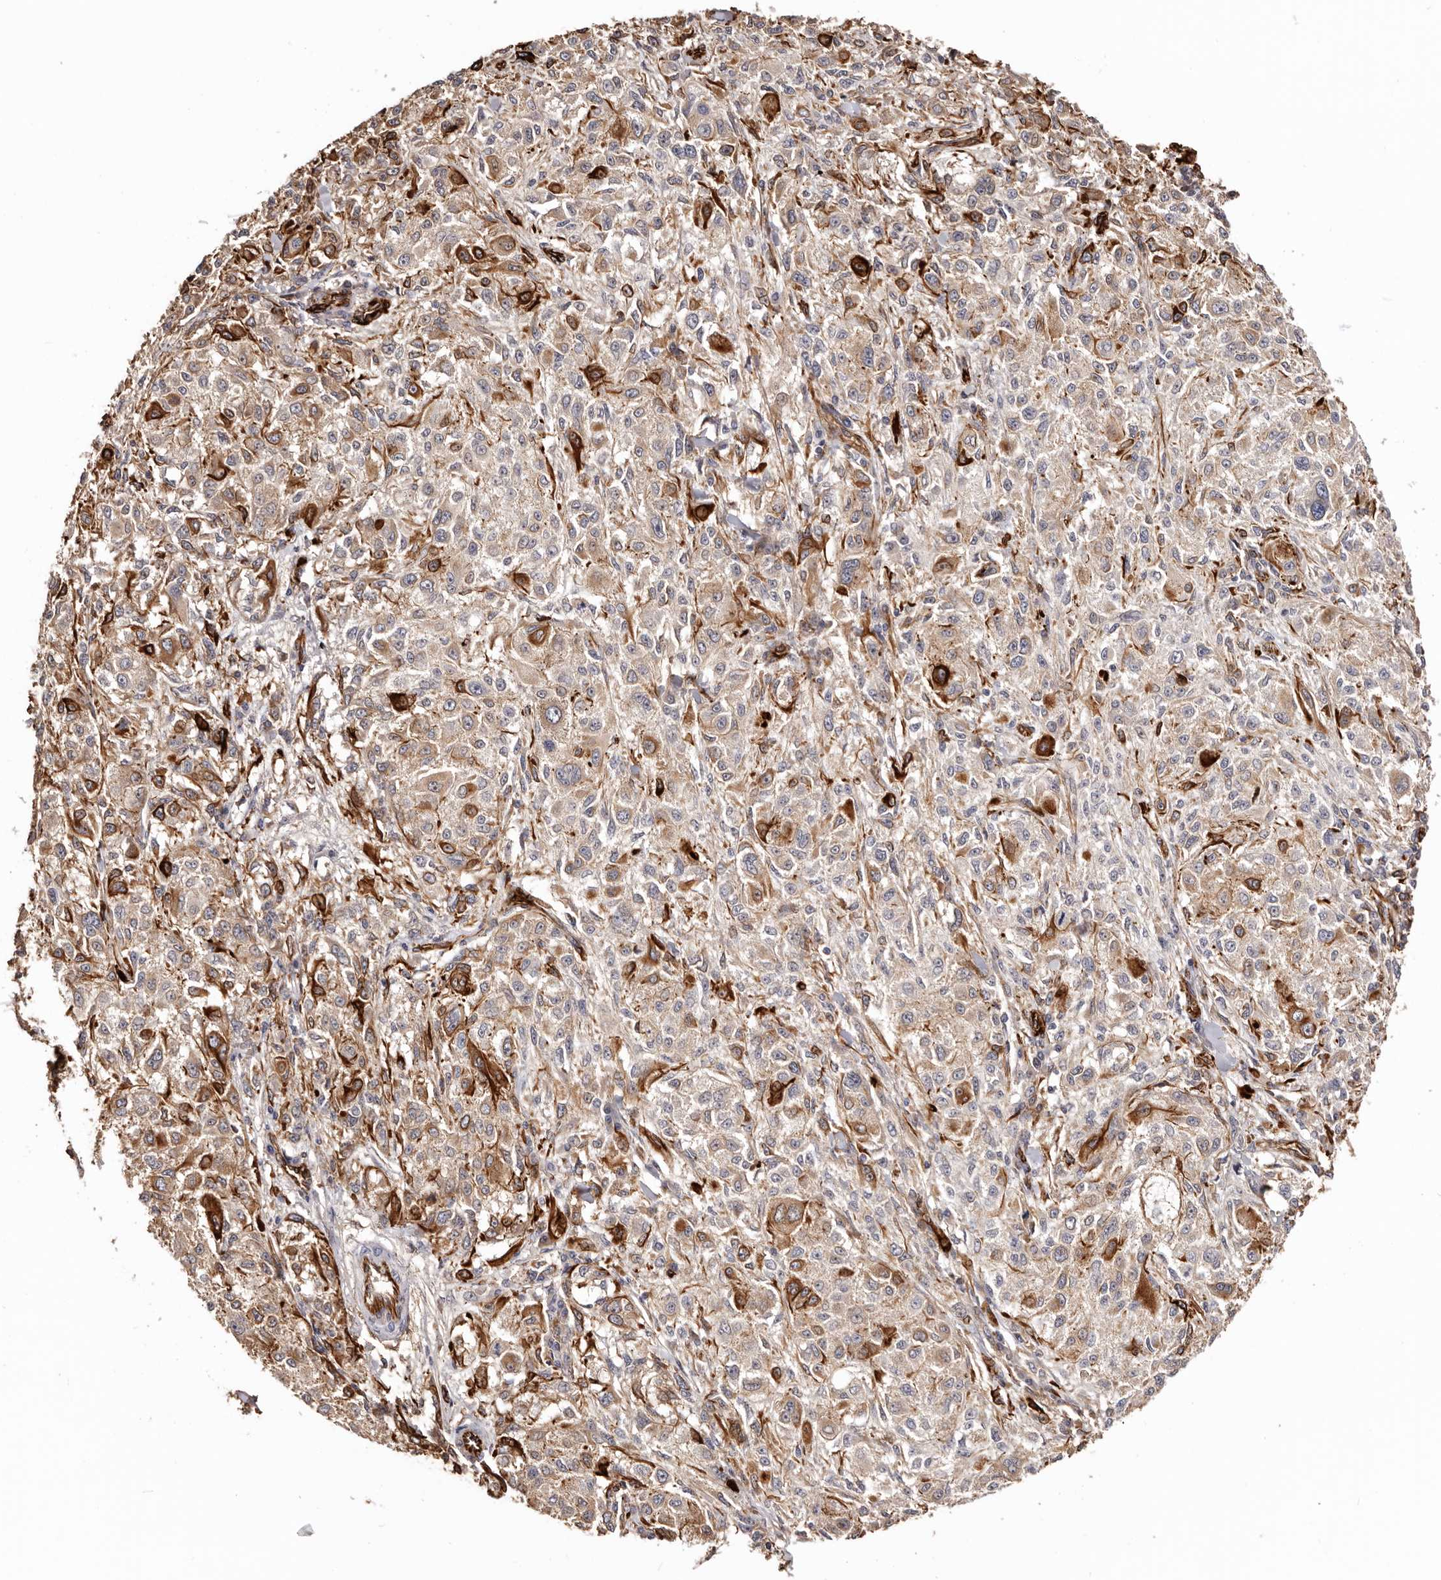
{"staining": {"intensity": "strong", "quantity": "<25%", "location": "cytoplasmic/membranous"}, "tissue": "melanoma", "cell_type": "Tumor cells", "image_type": "cancer", "snomed": [{"axis": "morphology", "description": "Necrosis, NOS"}, {"axis": "morphology", "description": "Malignant melanoma, NOS"}, {"axis": "topography", "description": "Skin"}], "caption": "Protein staining reveals strong cytoplasmic/membranous positivity in approximately <25% of tumor cells in malignant melanoma.", "gene": "ZNF557", "patient": {"sex": "female", "age": 87}}